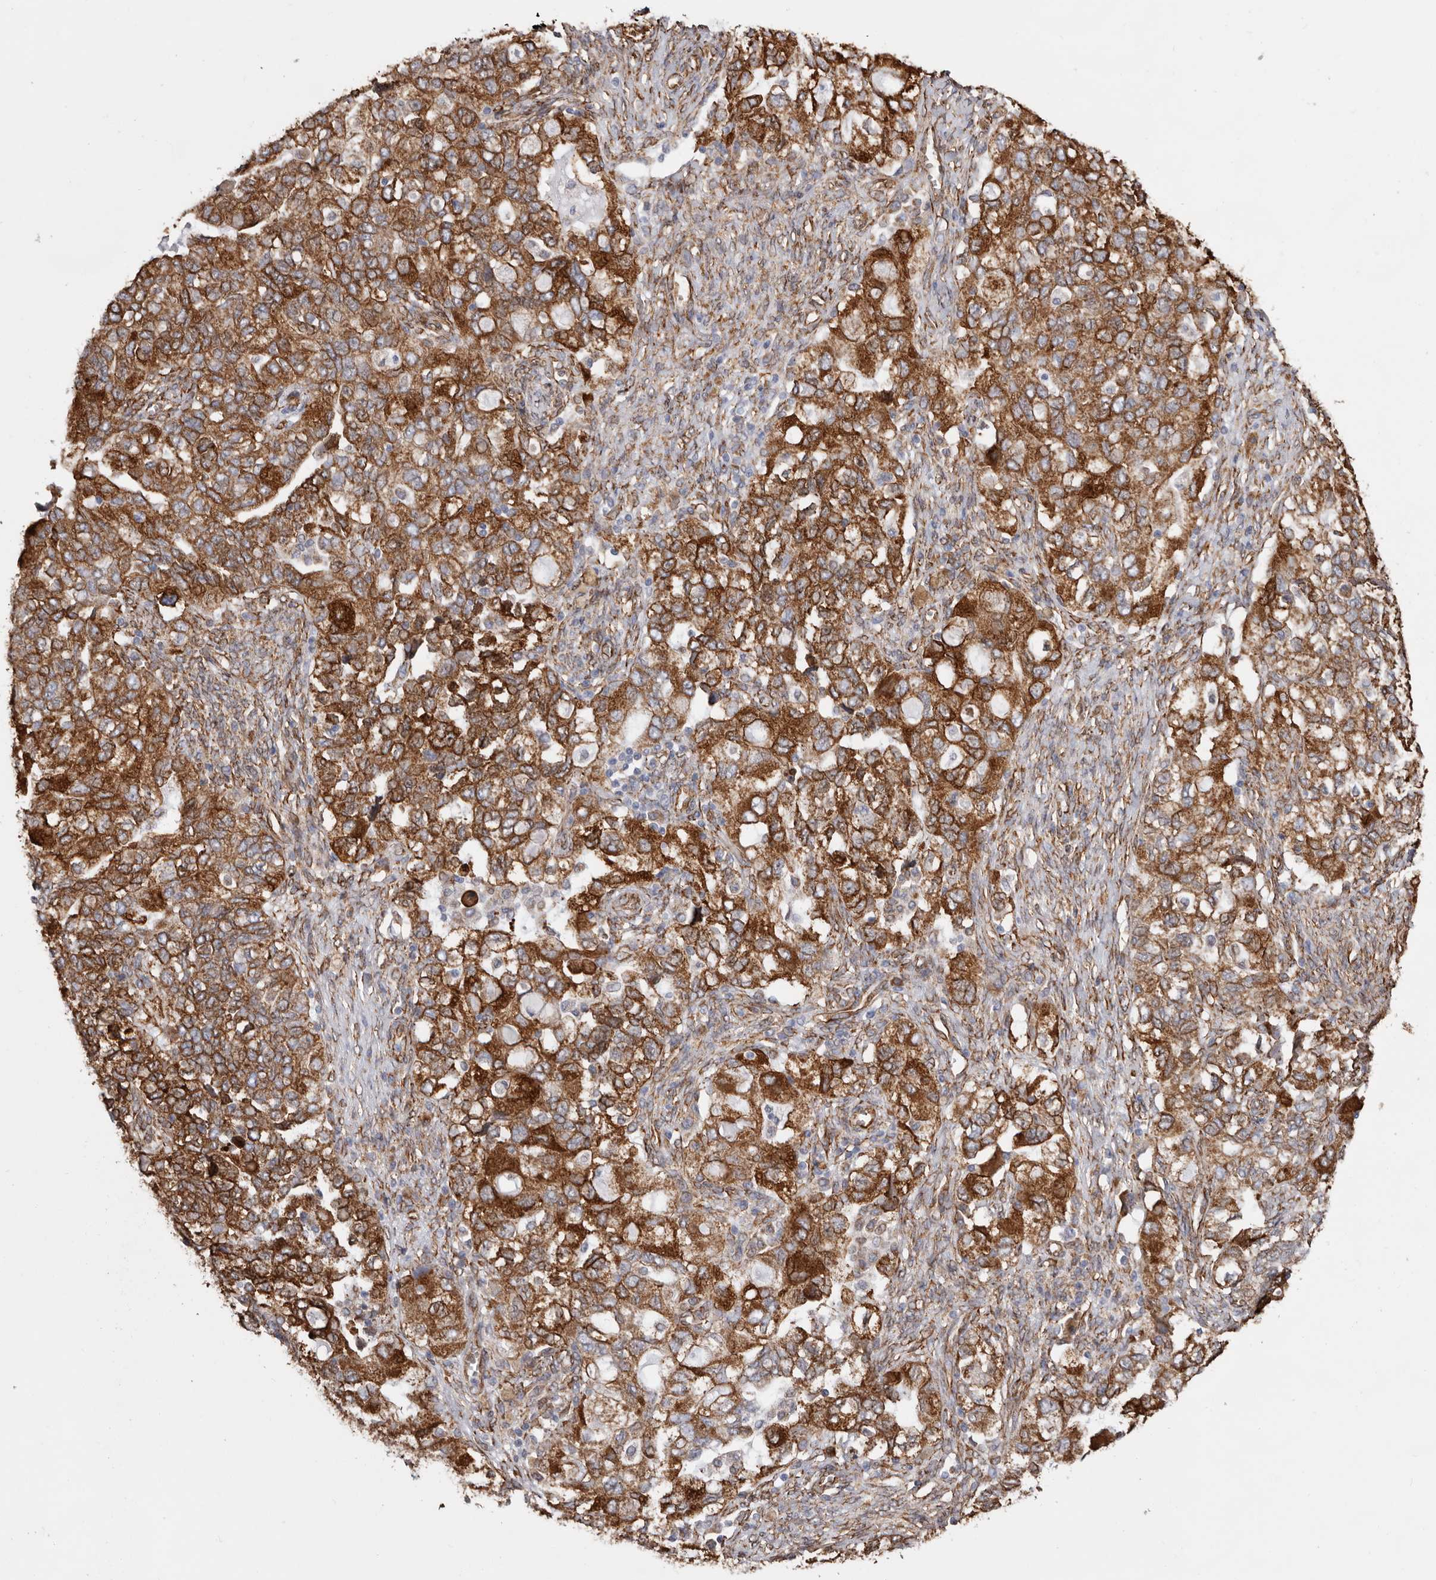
{"staining": {"intensity": "moderate", "quantity": ">75%", "location": "cytoplasmic/membranous"}, "tissue": "ovarian cancer", "cell_type": "Tumor cells", "image_type": "cancer", "snomed": [{"axis": "morphology", "description": "Carcinoma, NOS"}, {"axis": "morphology", "description": "Cystadenocarcinoma, serous, NOS"}, {"axis": "topography", "description": "Ovary"}], "caption": "The micrograph exhibits immunohistochemical staining of ovarian cancer (carcinoma). There is moderate cytoplasmic/membranous positivity is appreciated in approximately >75% of tumor cells.", "gene": "SEMA3E", "patient": {"sex": "female", "age": 69}}